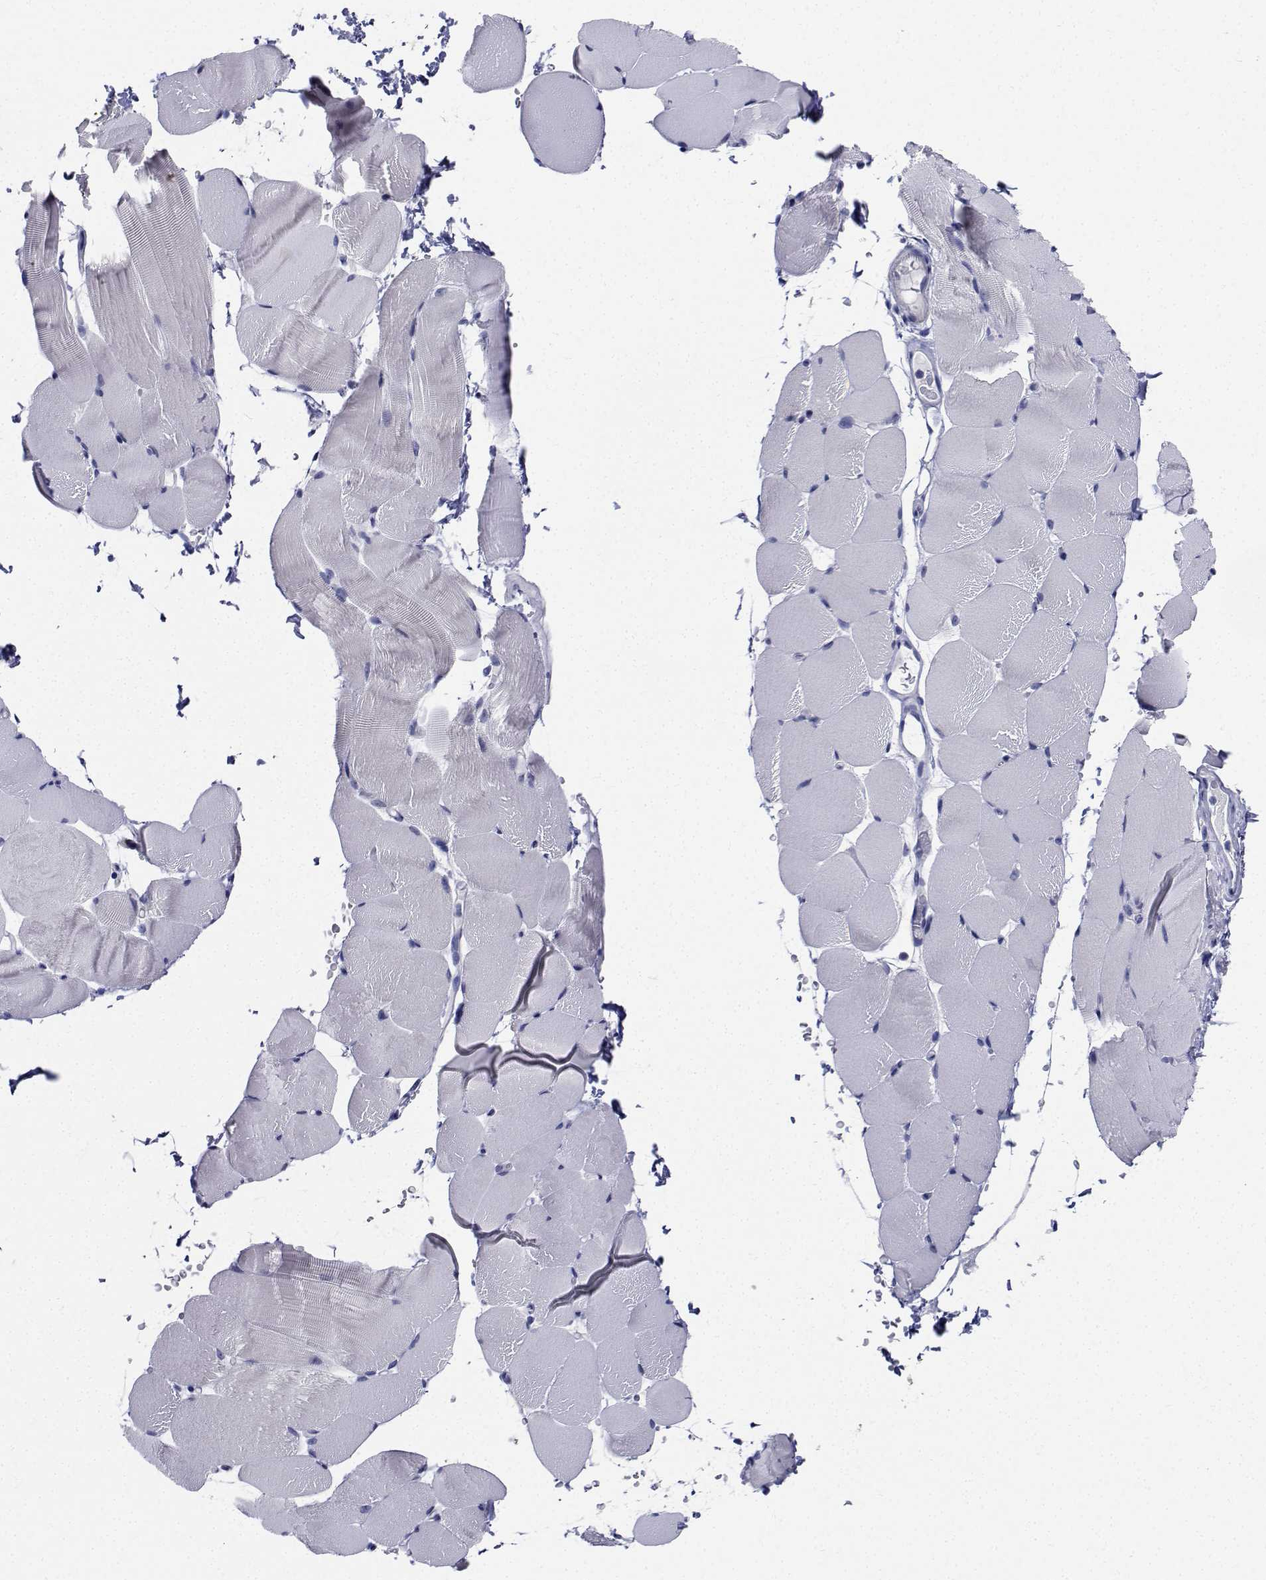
{"staining": {"intensity": "negative", "quantity": "none", "location": "none"}, "tissue": "skeletal muscle", "cell_type": "Myocytes", "image_type": "normal", "snomed": [{"axis": "morphology", "description": "Normal tissue, NOS"}, {"axis": "topography", "description": "Skeletal muscle"}], "caption": "Immunohistochemistry (IHC) micrograph of normal skeletal muscle: human skeletal muscle stained with DAB exhibits no significant protein positivity in myocytes. (DAB IHC, high magnification).", "gene": "CDHR3", "patient": {"sex": "female", "age": 37}}